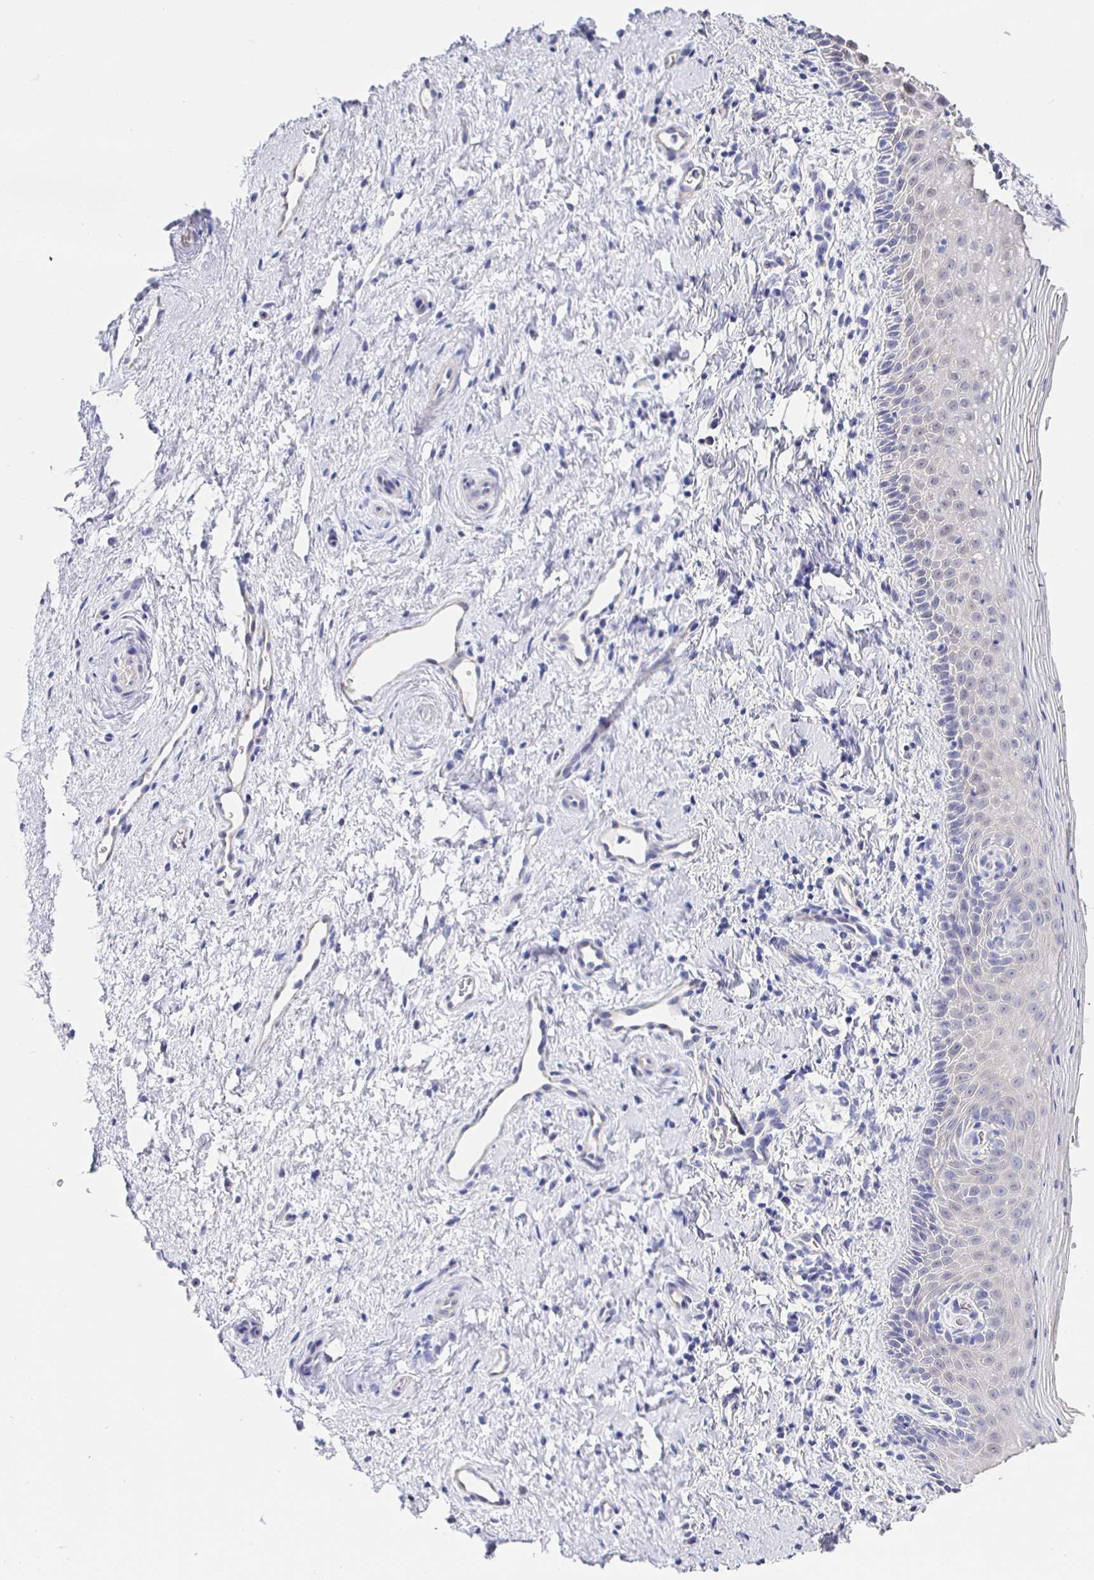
{"staining": {"intensity": "negative", "quantity": "none", "location": "none"}, "tissue": "vagina", "cell_type": "Squamous epithelial cells", "image_type": "normal", "snomed": [{"axis": "morphology", "description": "Normal tissue, NOS"}, {"axis": "topography", "description": "Vagina"}], "caption": "DAB (3,3'-diaminobenzidine) immunohistochemical staining of benign vagina reveals no significant expression in squamous epithelial cells.", "gene": "HSPA4L", "patient": {"sex": "female", "age": 51}}